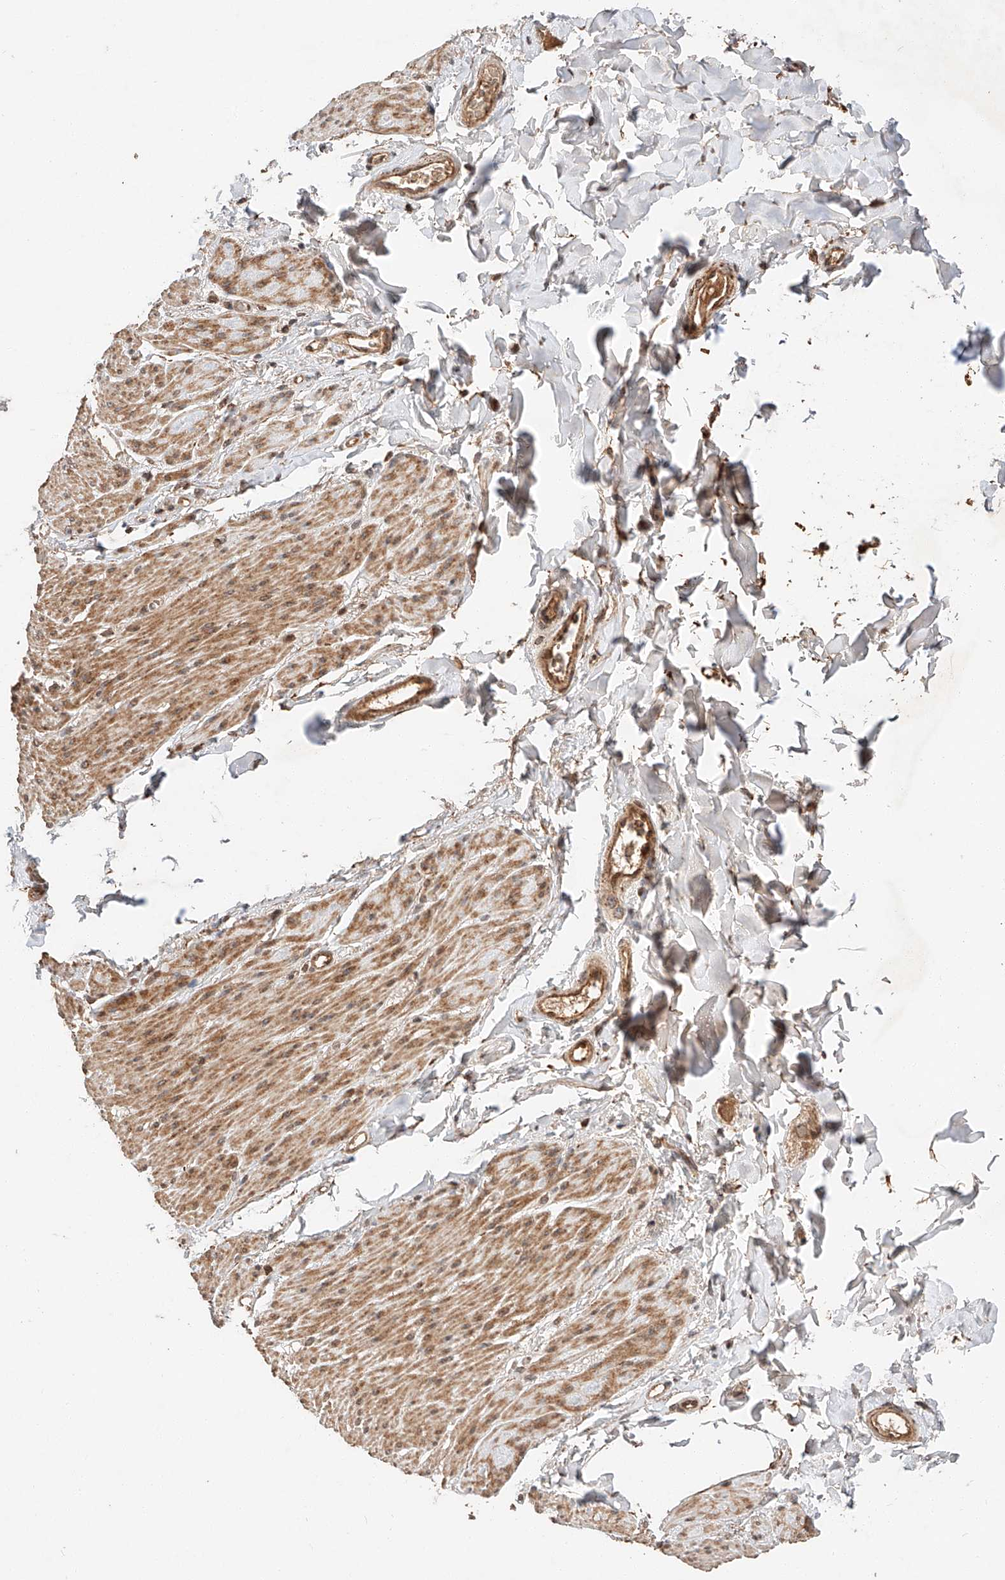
{"staining": {"intensity": "moderate", "quantity": ">75%", "location": "cytoplasmic/membranous"}, "tissue": "smooth muscle", "cell_type": "Smooth muscle cells", "image_type": "normal", "snomed": [{"axis": "morphology", "description": "Normal tissue, NOS"}, {"axis": "topography", "description": "Colon"}, {"axis": "topography", "description": "Peripheral nerve tissue"}], "caption": "A histopathology image of human smooth muscle stained for a protein exhibits moderate cytoplasmic/membranous brown staining in smooth muscle cells. (brown staining indicates protein expression, while blue staining denotes nuclei).", "gene": "ARHGAP33", "patient": {"sex": "female", "age": 61}}